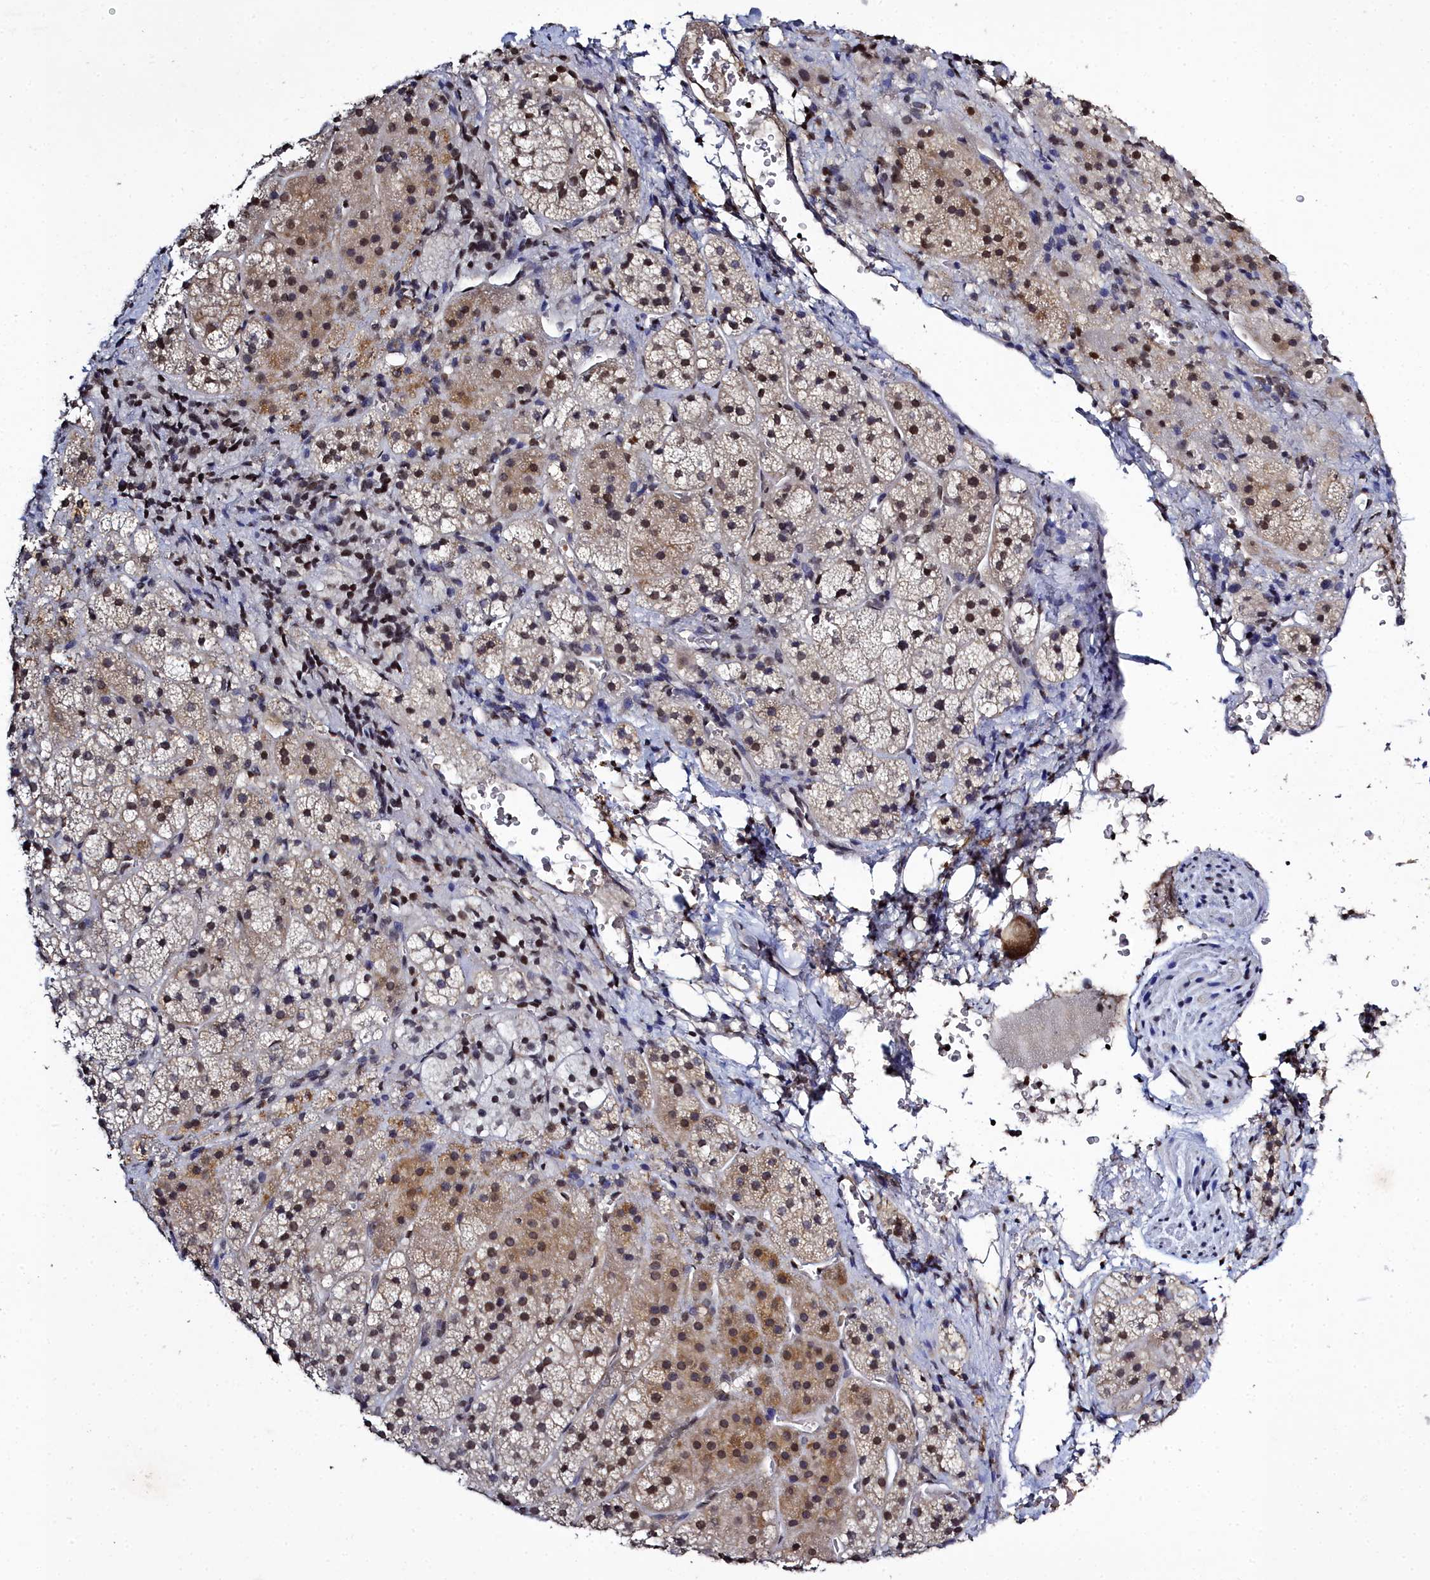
{"staining": {"intensity": "moderate", "quantity": "<25%", "location": "cytoplasmic/membranous"}, "tissue": "adrenal gland", "cell_type": "Glandular cells", "image_type": "normal", "snomed": [{"axis": "morphology", "description": "Normal tissue, NOS"}, {"axis": "topography", "description": "Adrenal gland"}], "caption": "High-power microscopy captured an IHC micrograph of normal adrenal gland, revealing moderate cytoplasmic/membranous expression in about <25% of glandular cells. (DAB IHC, brown staining for protein, blue staining for nuclei).", "gene": "FZD4", "patient": {"sex": "female", "age": 44}}